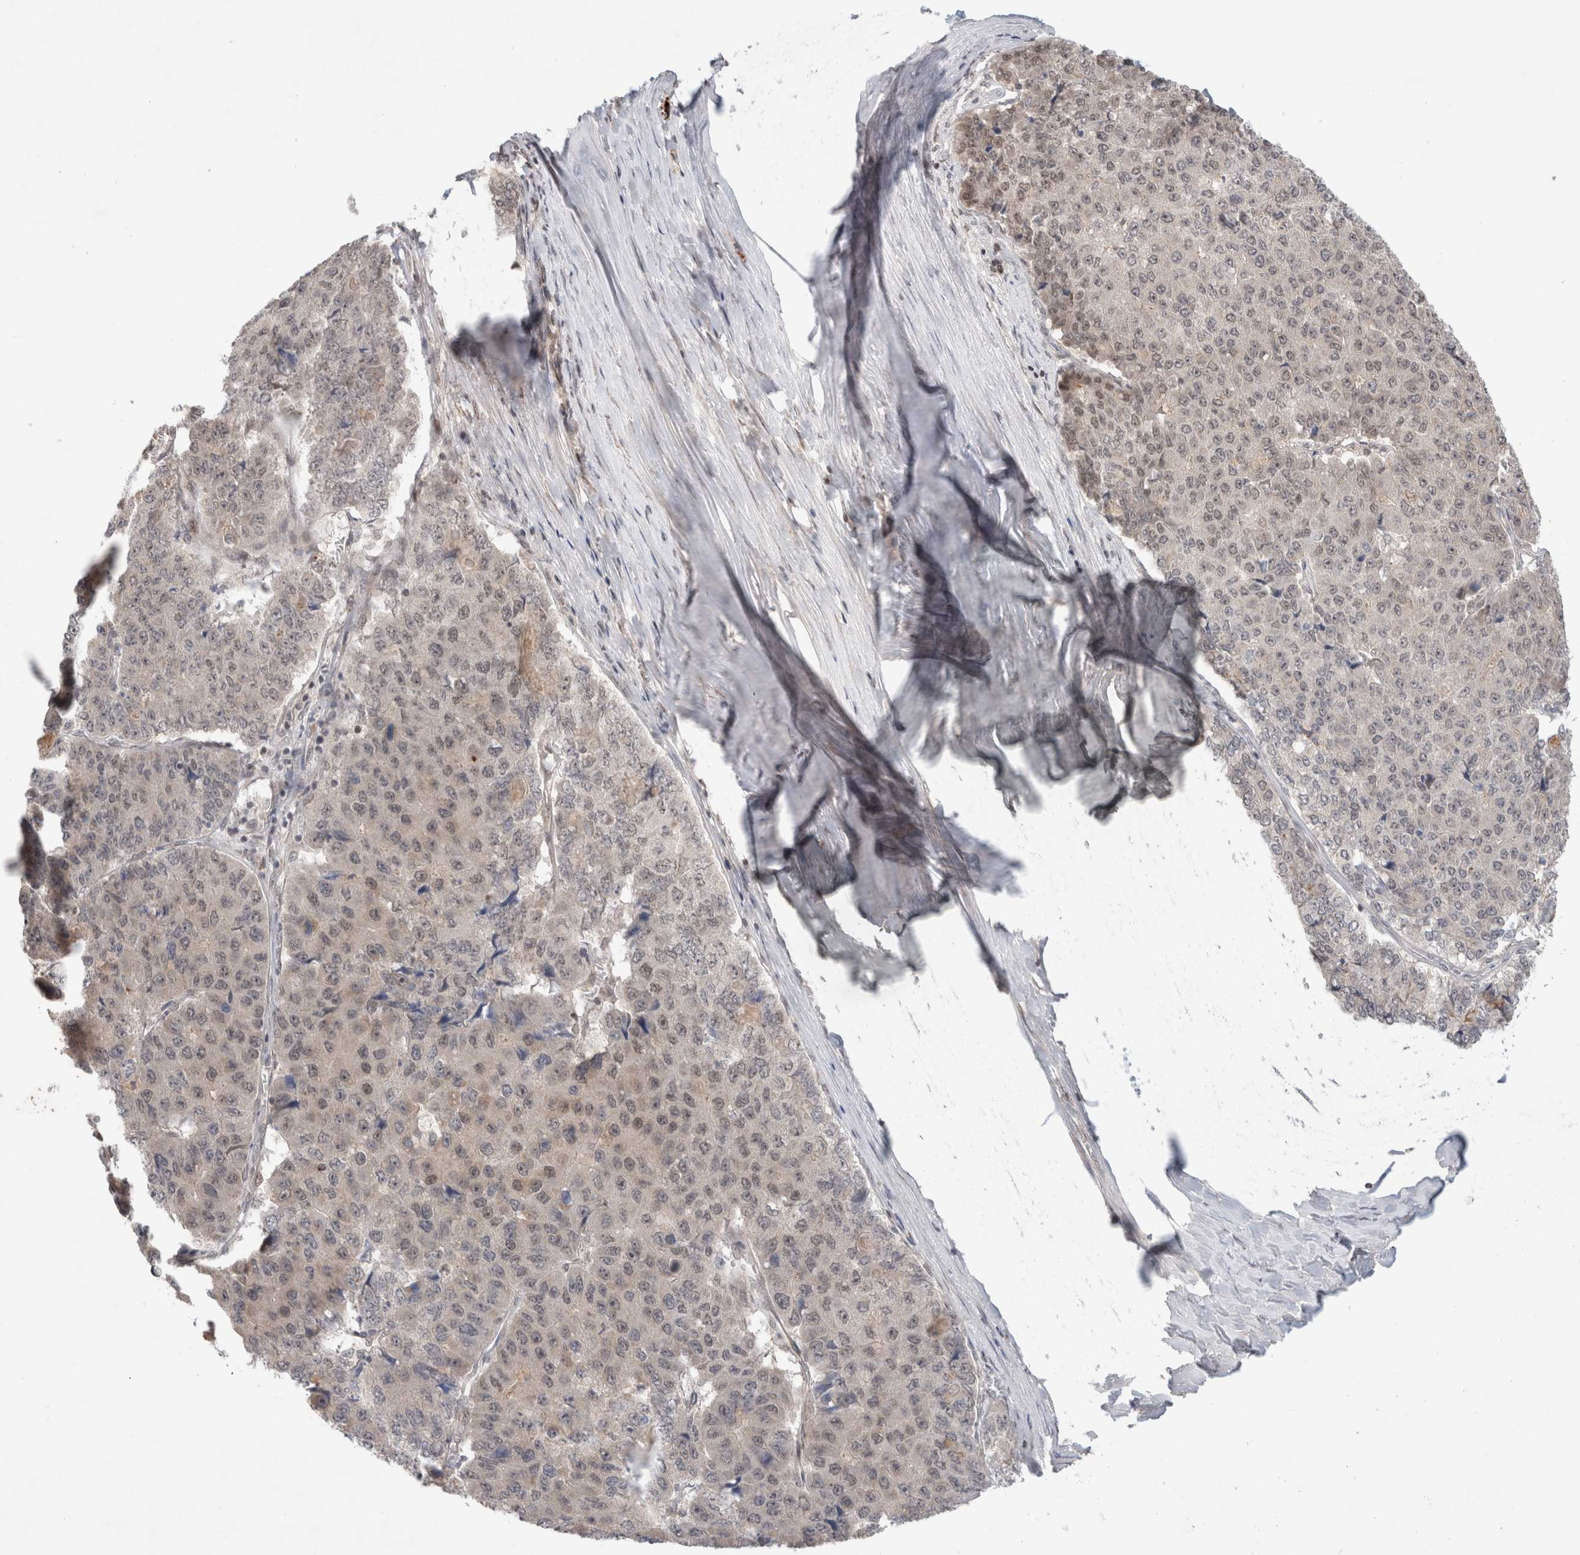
{"staining": {"intensity": "weak", "quantity": ">75%", "location": "nuclear"}, "tissue": "pancreatic cancer", "cell_type": "Tumor cells", "image_type": "cancer", "snomed": [{"axis": "morphology", "description": "Adenocarcinoma, NOS"}, {"axis": "topography", "description": "Pancreas"}], "caption": "Pancreatic cancer (adenocarcinoma) stained with DAB immunohistochemistry reveals low levels of weak nuclear positivity in about >75% of tumor cells. Ihc stains the protein in brown and the nuclei are stained blue.", "gene": "SYDE2", "patient": {"sex": "male", "age": 50}}